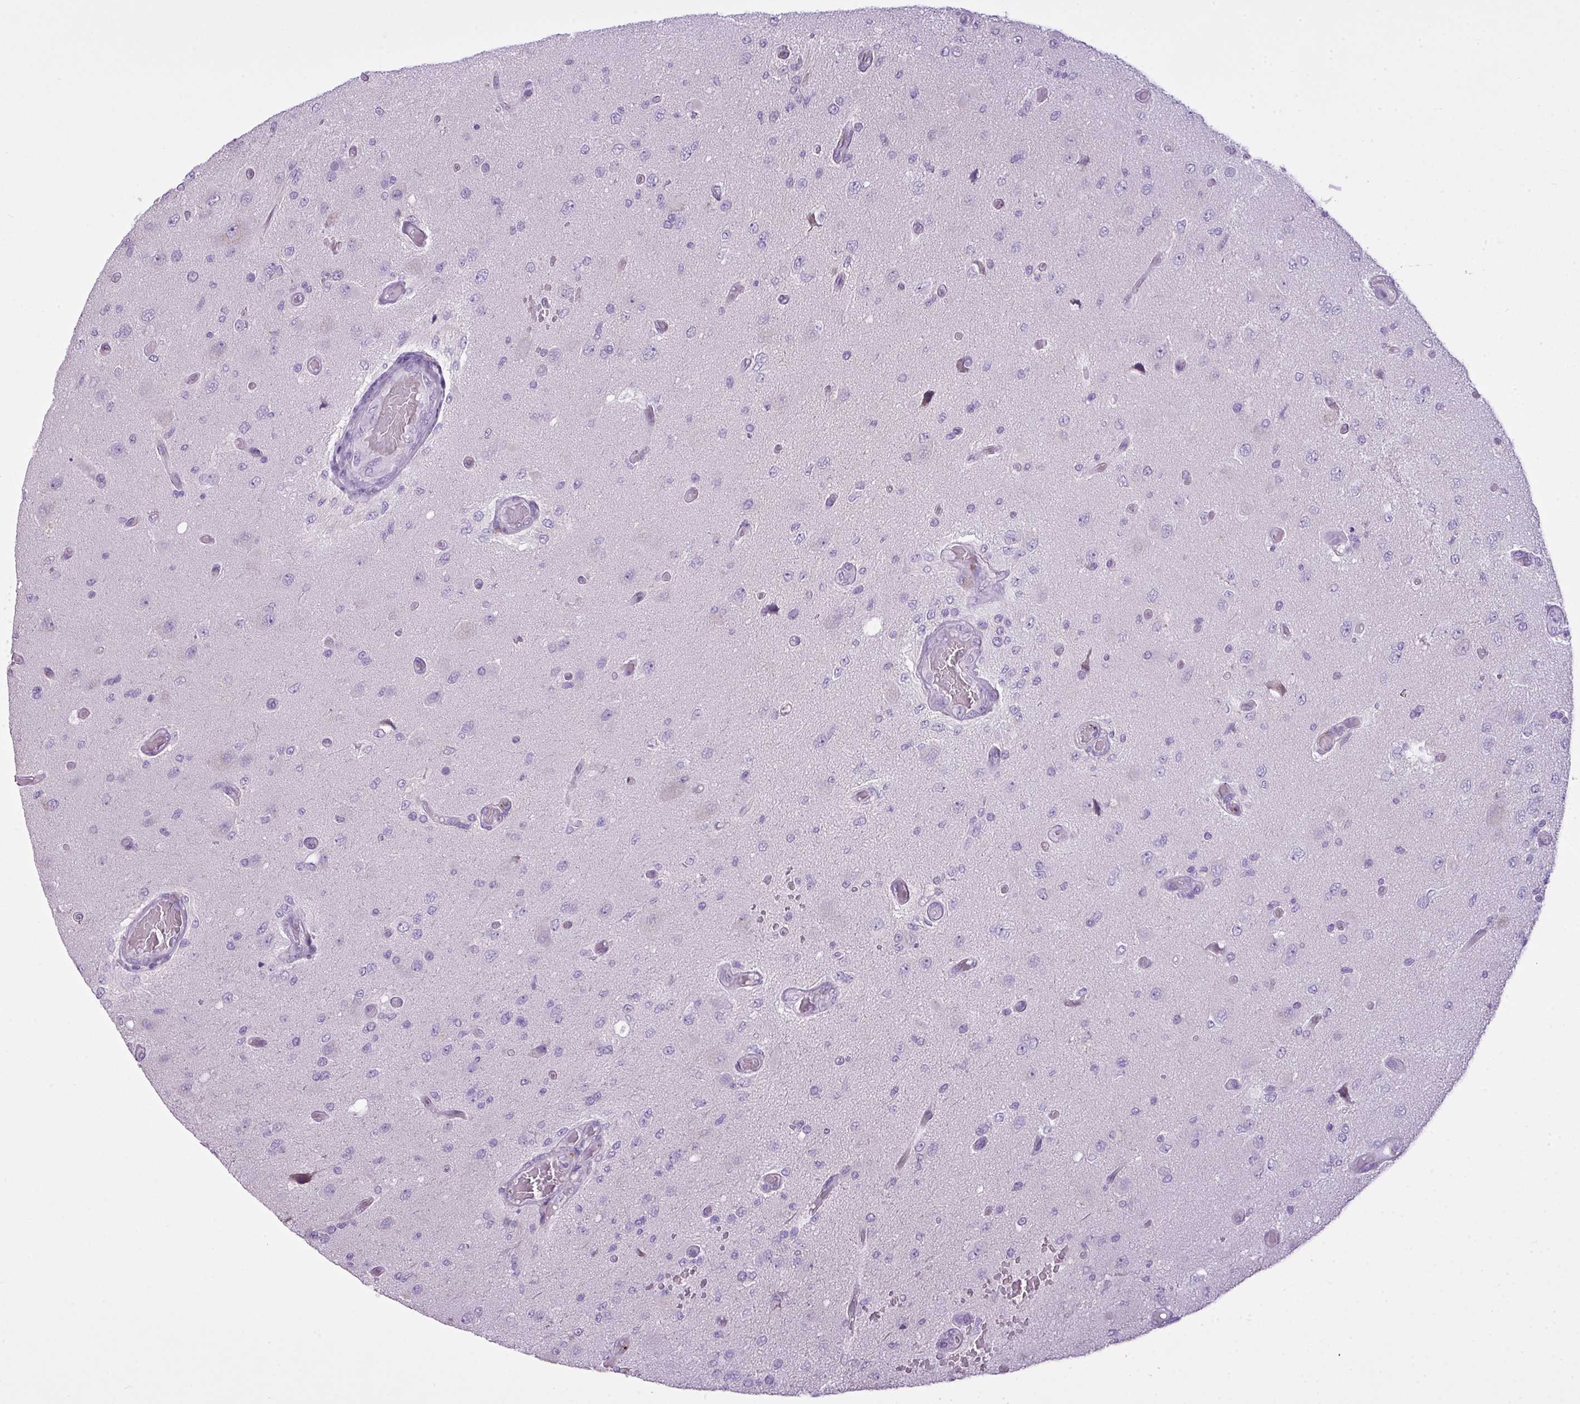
{"staining": {"intensity": "negative", "quantity": "none", "location": "none"}, "tissue": "glioma", "cell_type": "Tumor cells", "image_type": "cancer", "snomed": [{"axis": "morphology", "description": "Normal tissue, NOS"}, {"axis": "morphology", "description": "Glioma, malignant, High grade"}, {"axis": "topography", "description": "Cerebral cortex"}], "caption": "Immunohistochemical staining of glioma reveals no significant staining in tumor cells.", "gene": "FAM43A", "patient": {"sex": "male", "age": 77}}